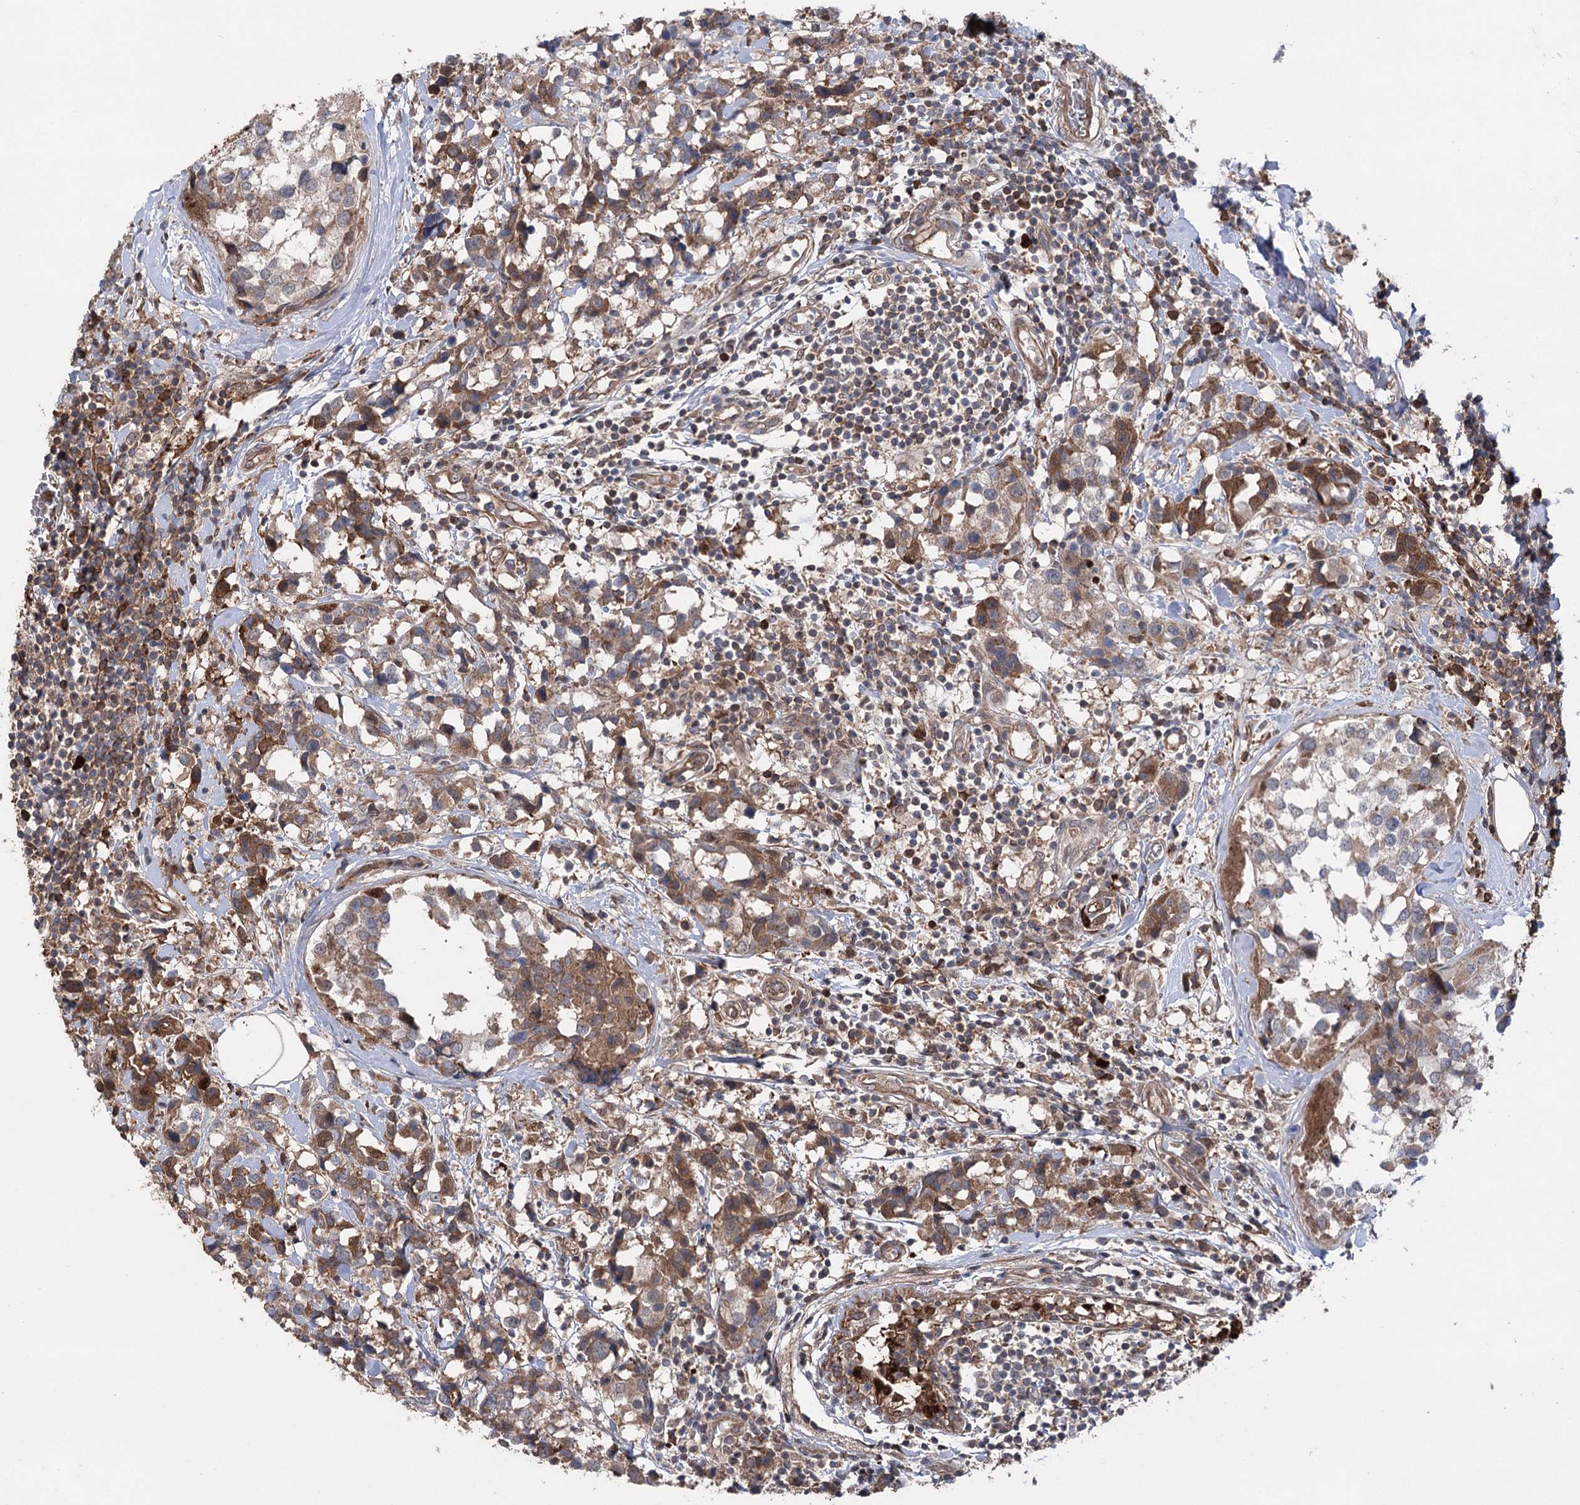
{"staining": {"intensity": "moderate", "quantity": ">75%", "location": "cytoplasmic/membranous"}, "tissue": "breast cancer", "cell_type": "Tumor cells", "image_type": "cancer", "snomed": [{"axis": "morphology", "description": "Lobular carcinoma"}, {"axis": "topography", "description": "Breast"}], "caption": "Immunohistochemistry (IHC) image of lobular carcinoma (breast) stained for a protein (brown), which reveals medium levels of moderate cytoplasmic/membranous expression in about >75% of tumor cells.", "gene": "OTUD1", "patient": {"sex": "female", "age": 59}}